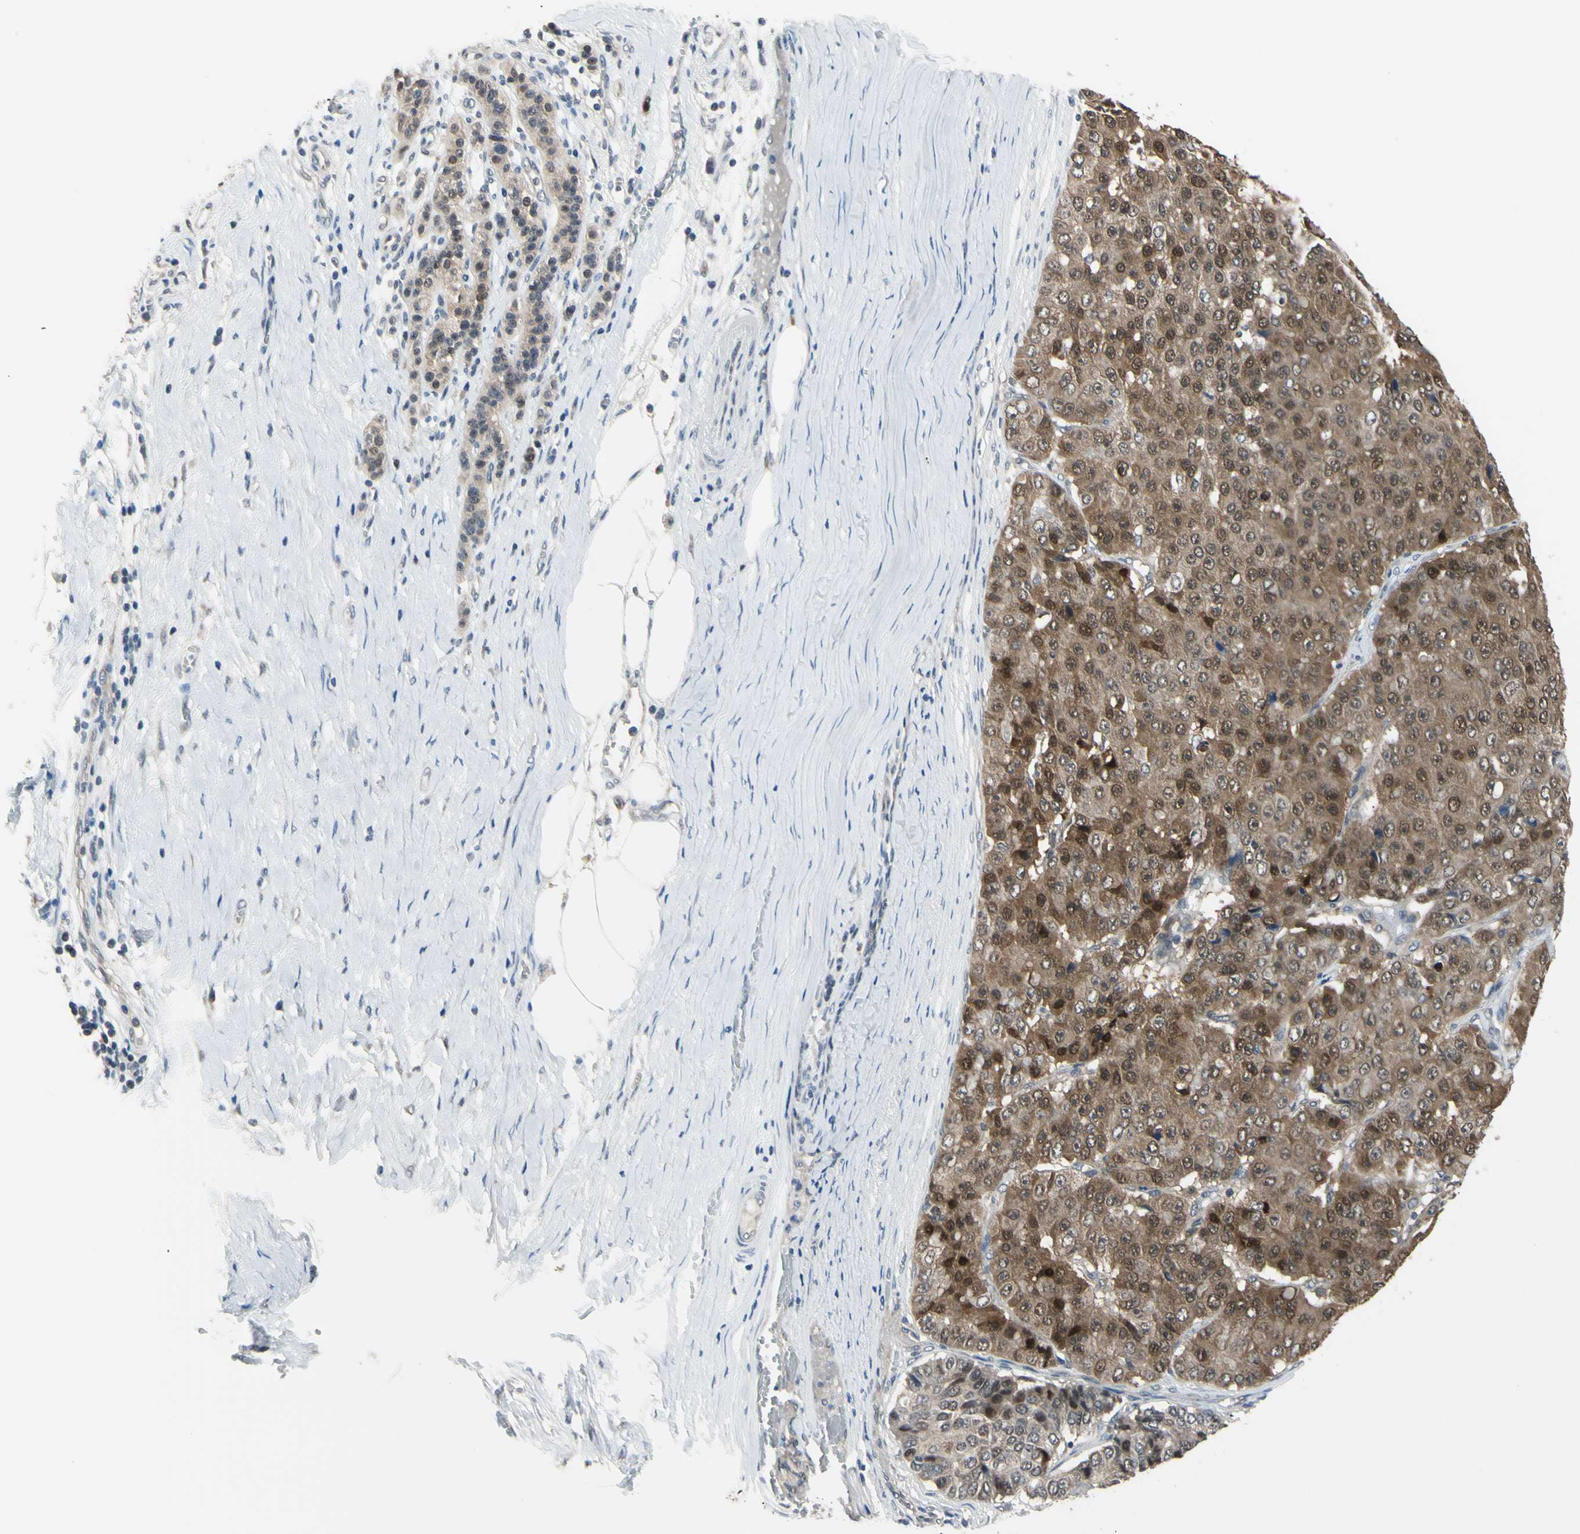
{"staining": {"intensity": "moderate", "quantity": ">75%", "location": "cytoplasmic/membranous,nuclear"}, "tissue": "pancreatic cancer", "cell_type": "Tumor cells", "image_type": "cancer", "snomed": [{"axis": "morphology", "description": "Adenocarcinoma, NOS"}, {"axis": "topography", "description": "Pancreas"}], "caption": "Immunohistochemistry (IHC) image of human pancreatic cancer (adenocarcinoma) stained for a protein (brown), which displays medium levels of moderate cytoplasmic/membranous and nuclear expression in approximately >75% of tumor cells.", "gene": "HSPA4", "patient": {"sex": "male", "age": 50}}